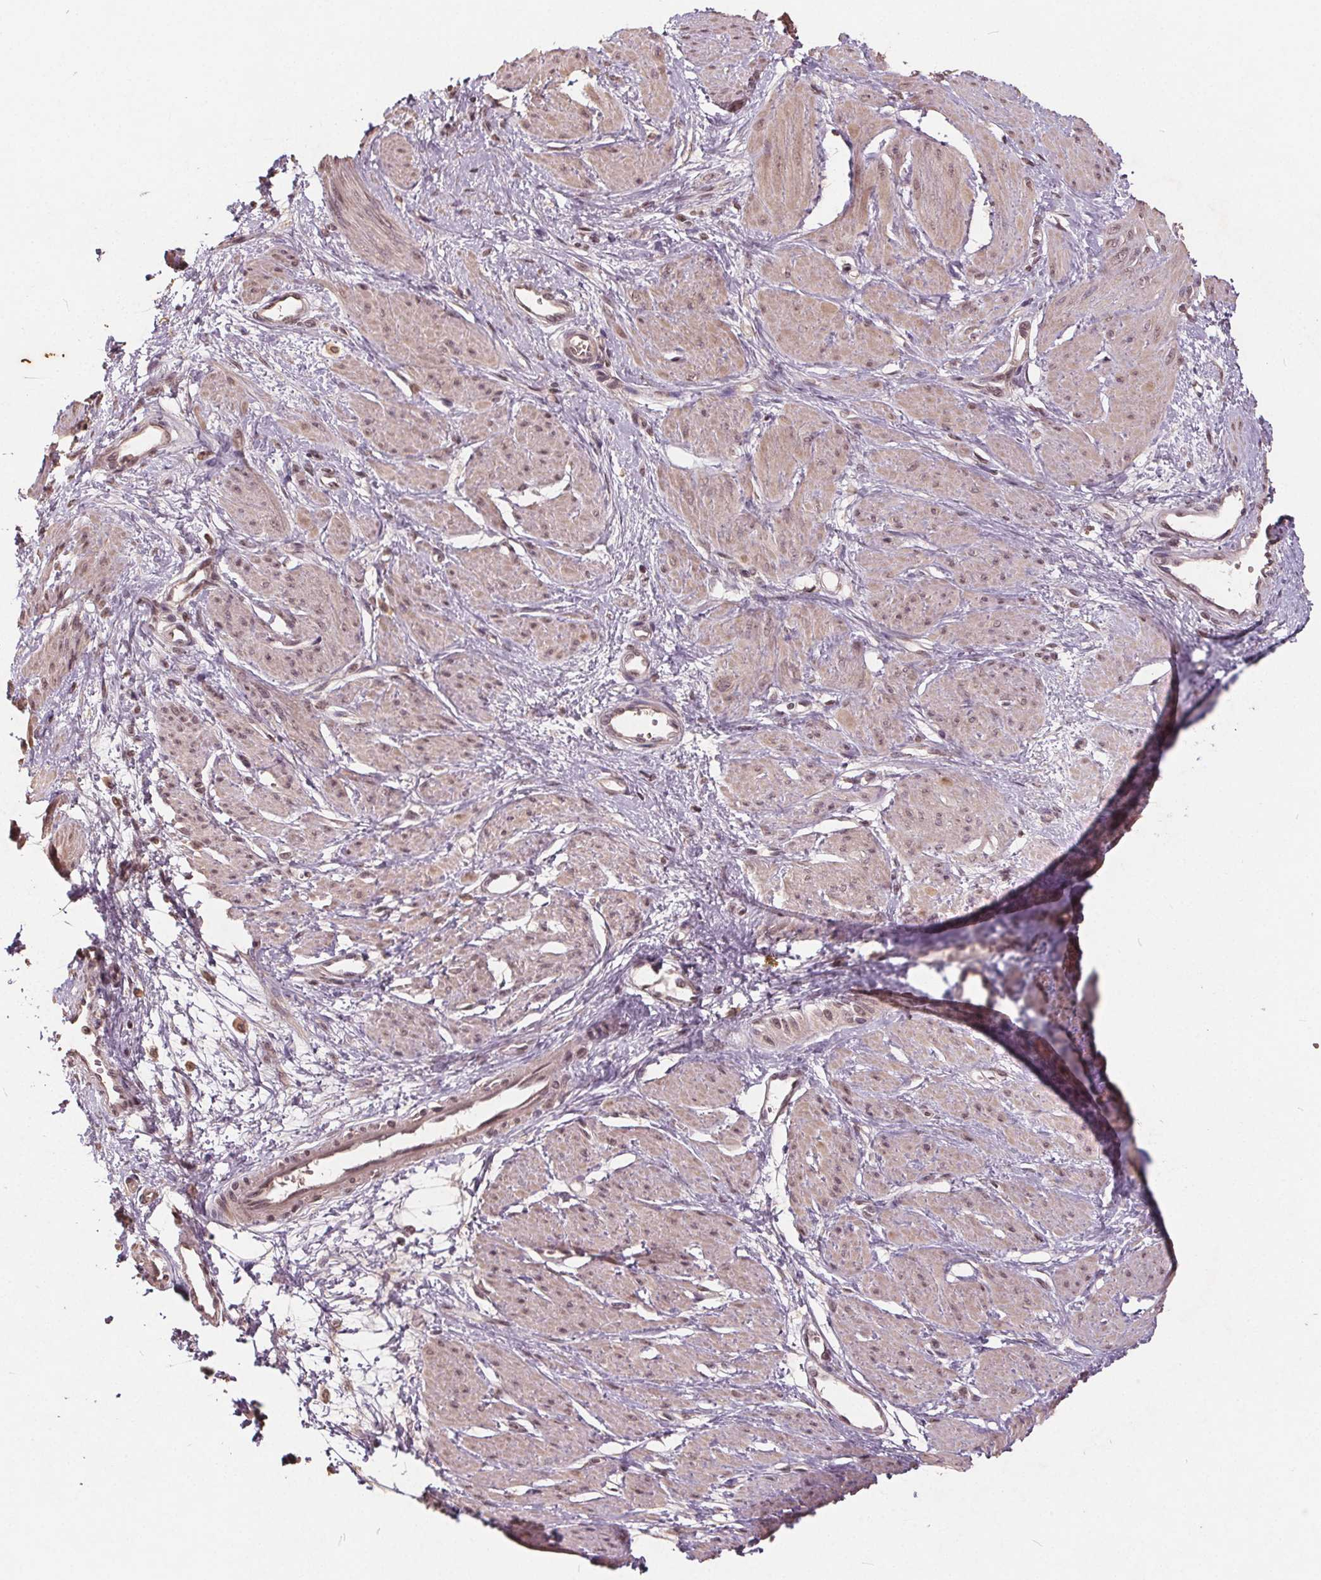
{"staining": {"intensity": "weak", "quantity": ">75%", "location": "cytoplasmic/membranous,nuclear"}, "tissue": "smooth muscle", "cell_type": "Smooth muscle cells", "image_type": "normal", "snomed": [{"axis": "morphology", "description": "Normal tissue, NOS"}, {"axis": "topography", "description": "Smooth muscle"}, {"axis": "topography", "description": "Uterus"}], "caption": "This photomicrograph exhibits immunohistochemistry (IHC) staining of normal smooth muscle, with low weak cytoplasmic/membranous,nuclear expression in approximately >75% of smooth muscle cells.", "gene": "DNMT3B", "patient": {"sex": "female", "age": 39}}